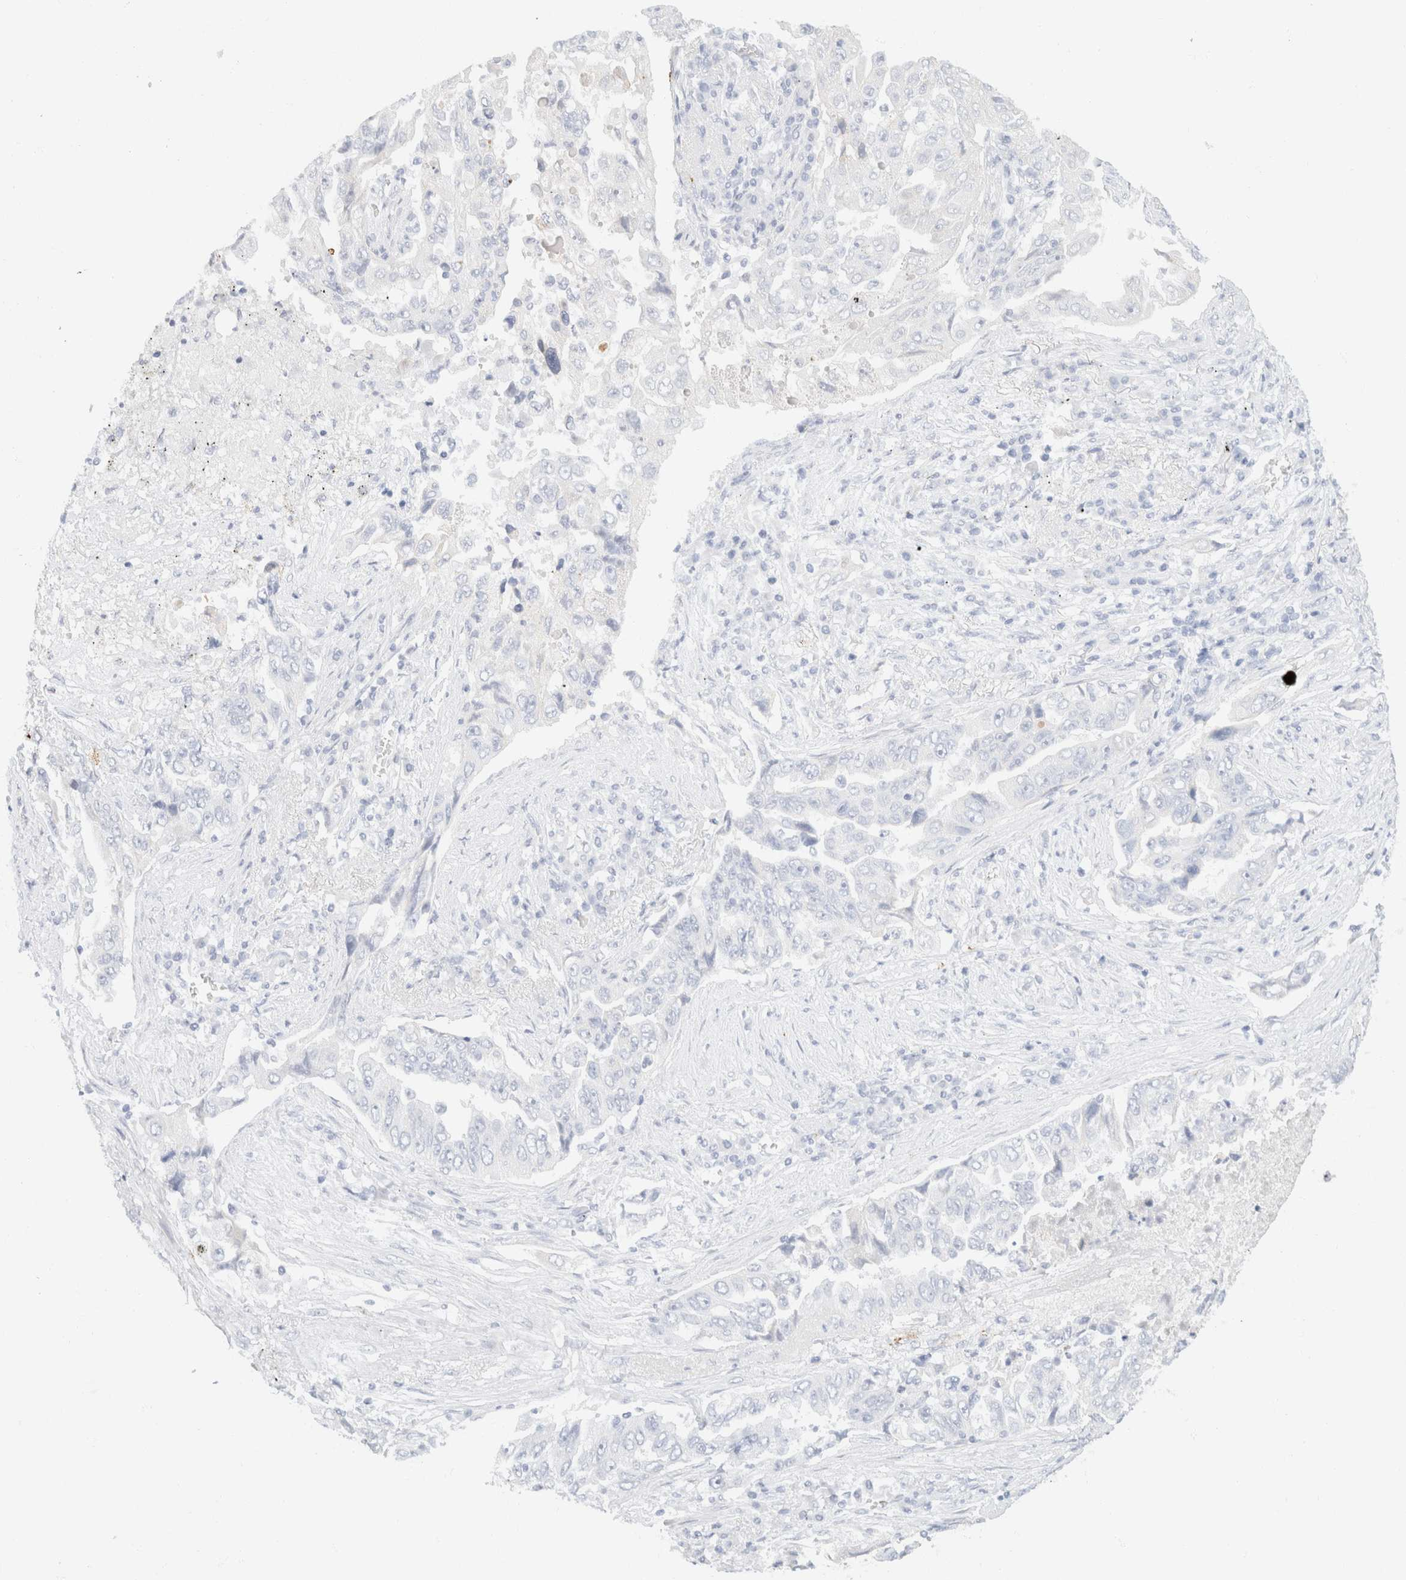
{"staining": {"intensity": "negative", "quantity": "none", "location": "none"}, "tissue": "lung cancer", "cell_type": "Tumor cells", "image_type": "cancer", "snomed": [{"axis": "morphology", "description": "Adenocarcinoma, NOS"}, {"axis": "topography", "description": "Lung"}], "caption": "IHC photomicrograph of lung cancer (adenocarcinoma) stained for a protein (brown), which demonstrates no expression in tumor cells. (DAB immunohistochemistry visualized using brightfield microscopy, high magnification).", "gene": "KRT20", "patient": {"sex": "female", "age": 51}}